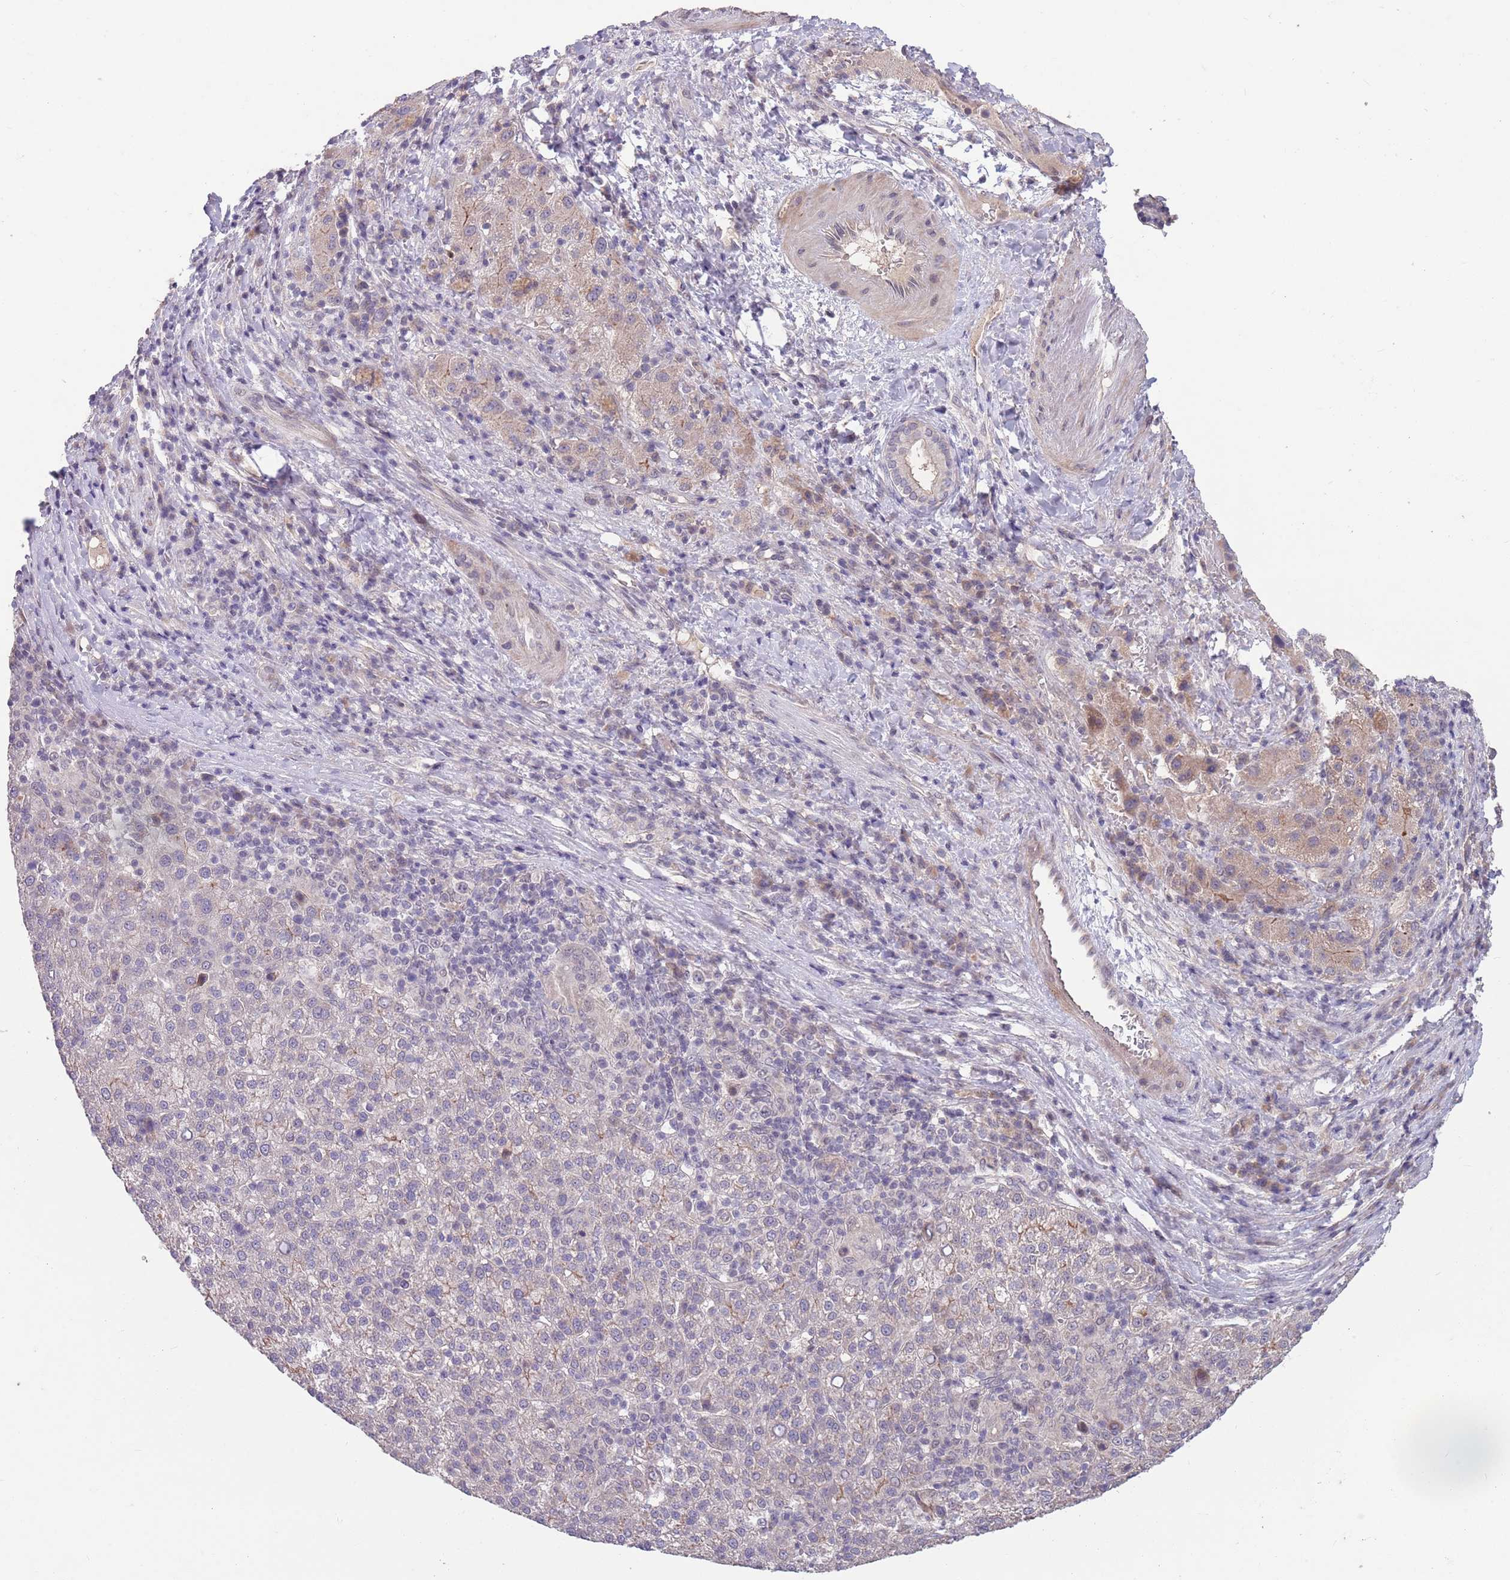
{"staining": {"intensity": "negative", "quantity": "none", "location": "none"}, "tissue": "liver cancer", "cell_type": "Tumor cells", "image_type": "cancer", "snomed": [{"axis": "morphology", "description": "Carcinoma, Hepatocellular, NOS"}, {"axis": "topography", "description": "Liver"}], "caption": "Histopathology image shows no significant protein expression in tumor cells of liver hepatocellular carcinoma.", "gene": "MEI1", "patient": {"sex": "female", "age": 58}}